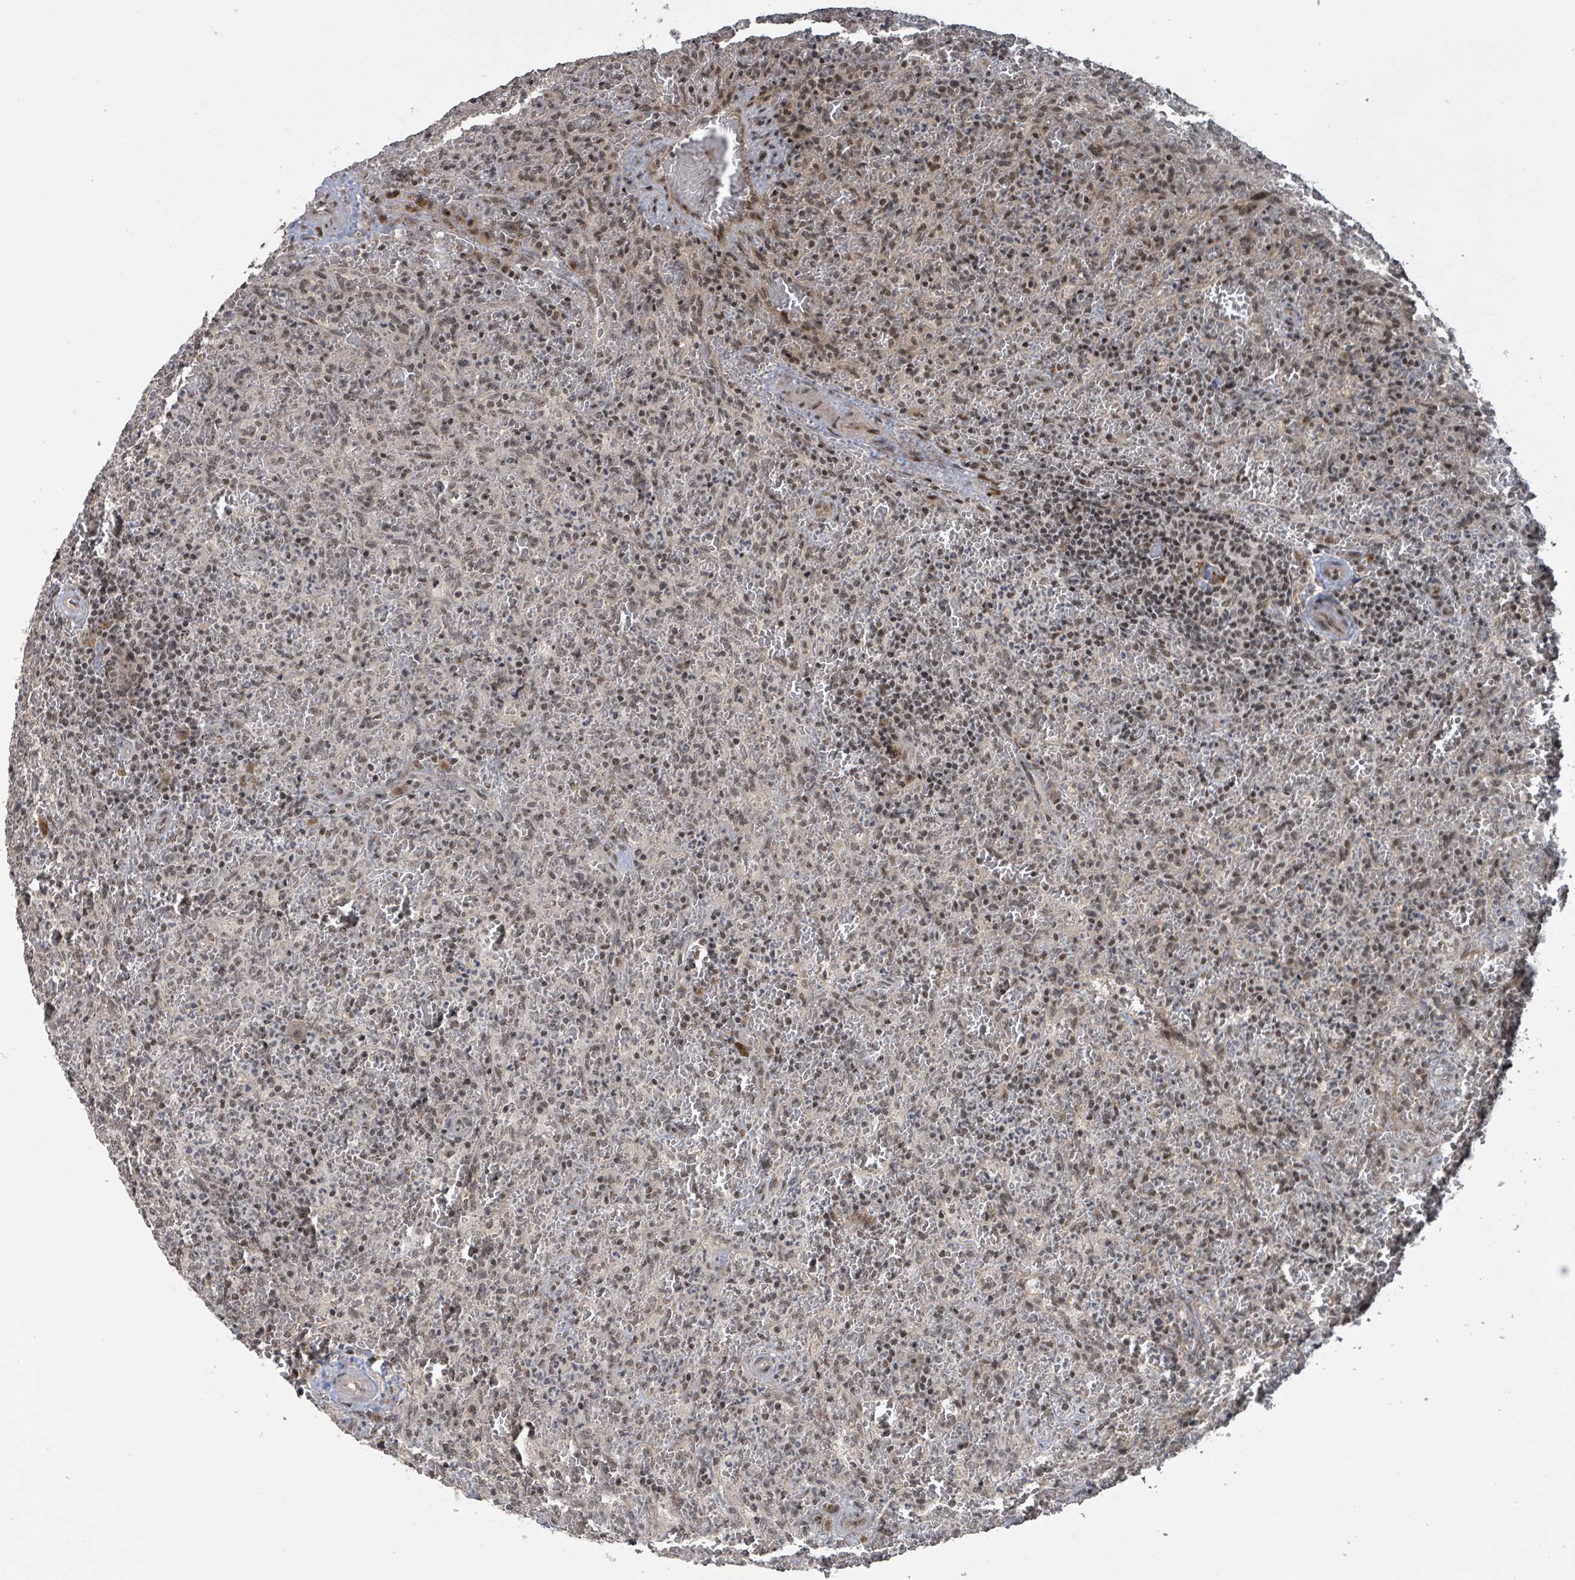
{"staining": {"intensity": "moderate", "quantity": ">75%", "location": "nuclear"}, "tissue": "lymphoma", "cell_type": "Tumor cells", "image_type": "cancer", "snomed": [{"axis": "morphology", "description": "Malignant lymphoma, non-Hodgkin's type, Low grade"}, {"axis": "topography", "description": "Spleen"}], "caption": "Tumor cells show moderate nuclear positivity in approximately >75% of cells in low-grade malignant lymphoma, non-Hodgkin's type.", "gene": "ZBTB14", "patient": {"sex": "female", "age": 64}}